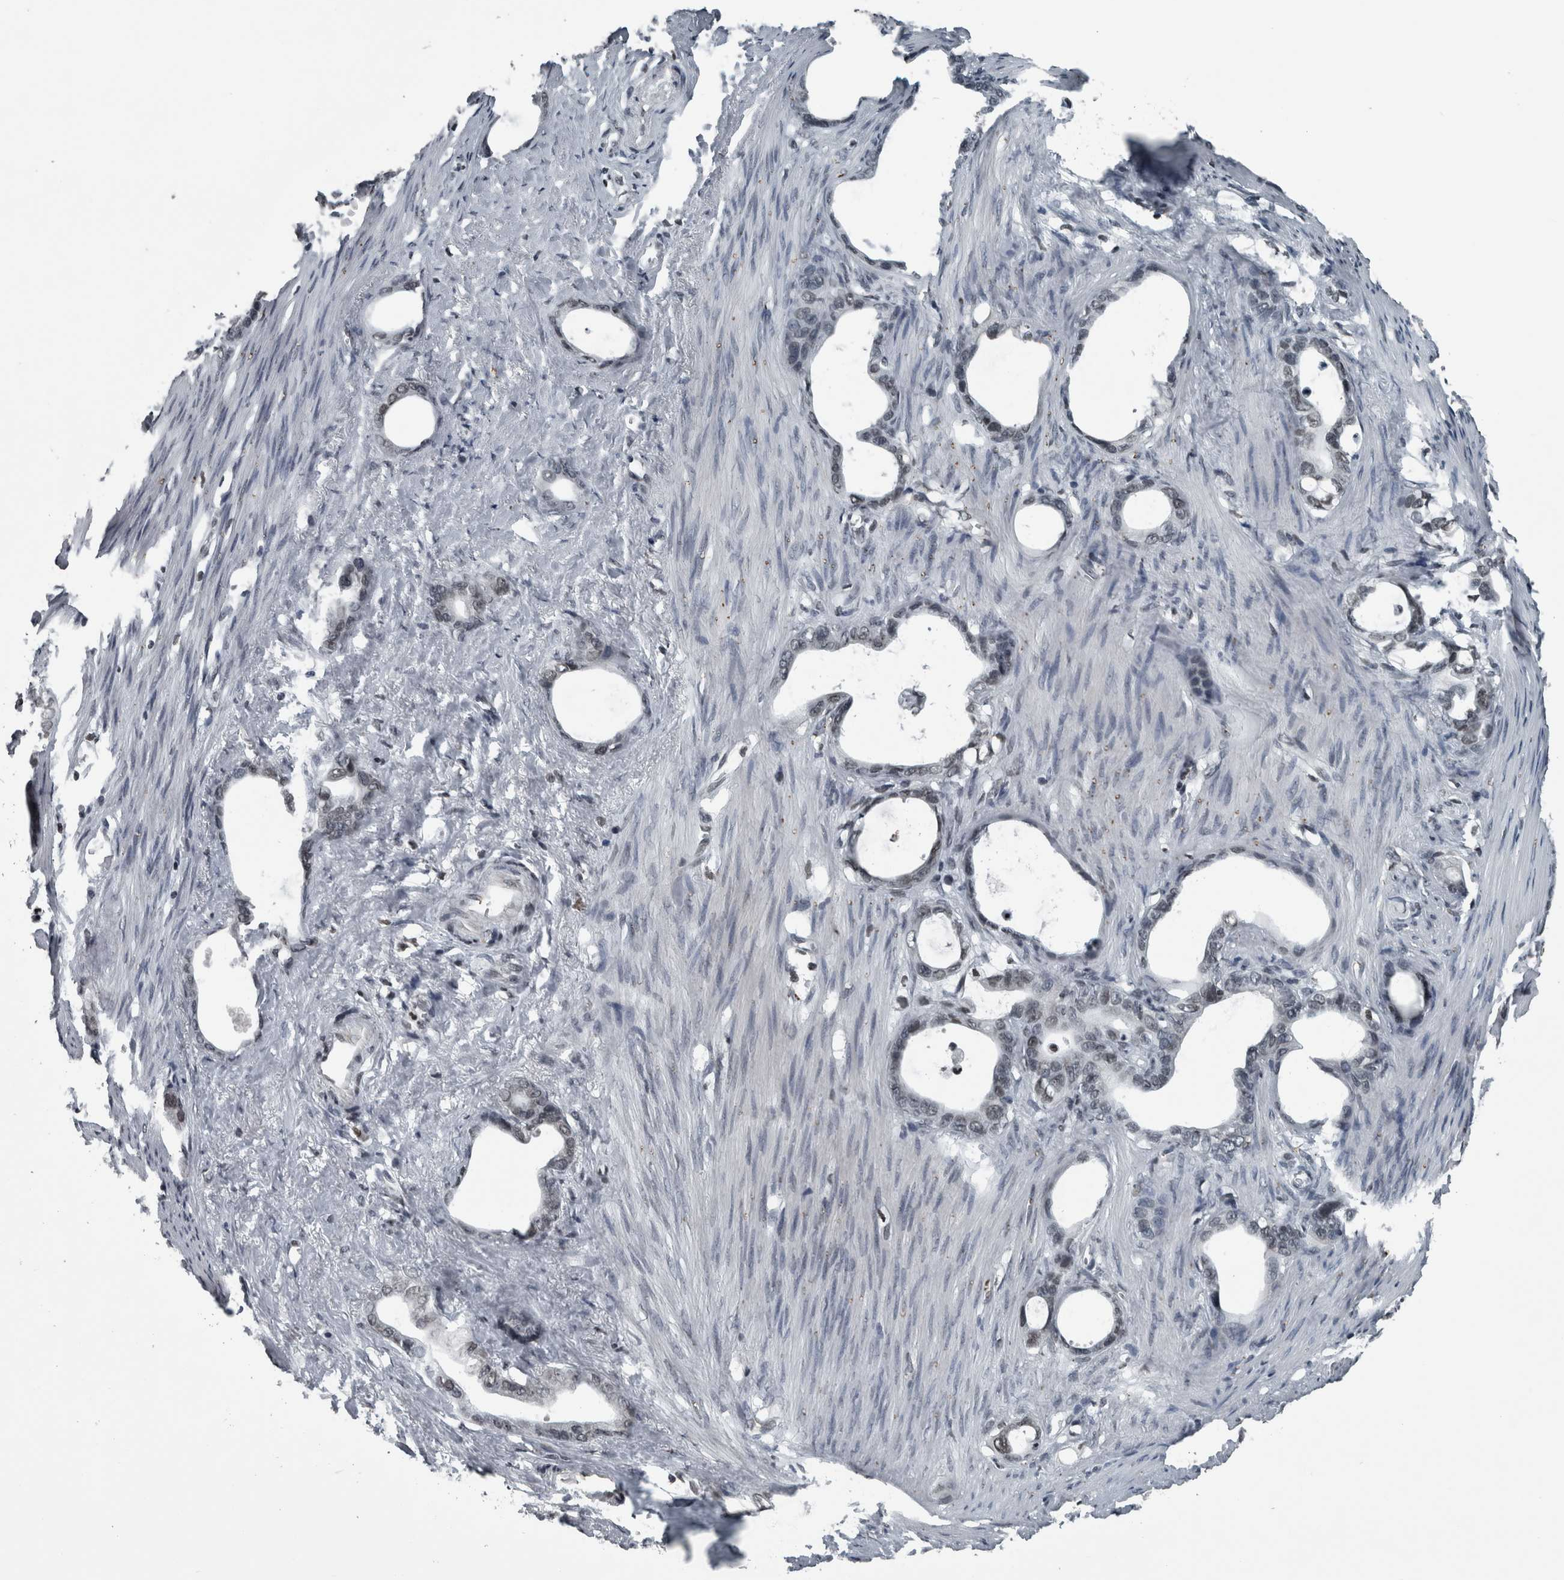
{"staining": {"intensity": "negative", "quantity": "none", "location": "none"}, "tissue": "stomach cancer", "cell_type": "Tumor cells", "image_type": "cancer", "snomed": [{"axis": "morphology", "description": "Adenocarcinoma, NOS"}, {"axis": "topography", "description": "Stomach"}], "caption": "DAB immunohistochemical staining of adenocarcinoma (stomach) reveals no significant positivity in tumor cells.", "gene": "UNC50", "patient": {"sex": "female", "age": 75}}